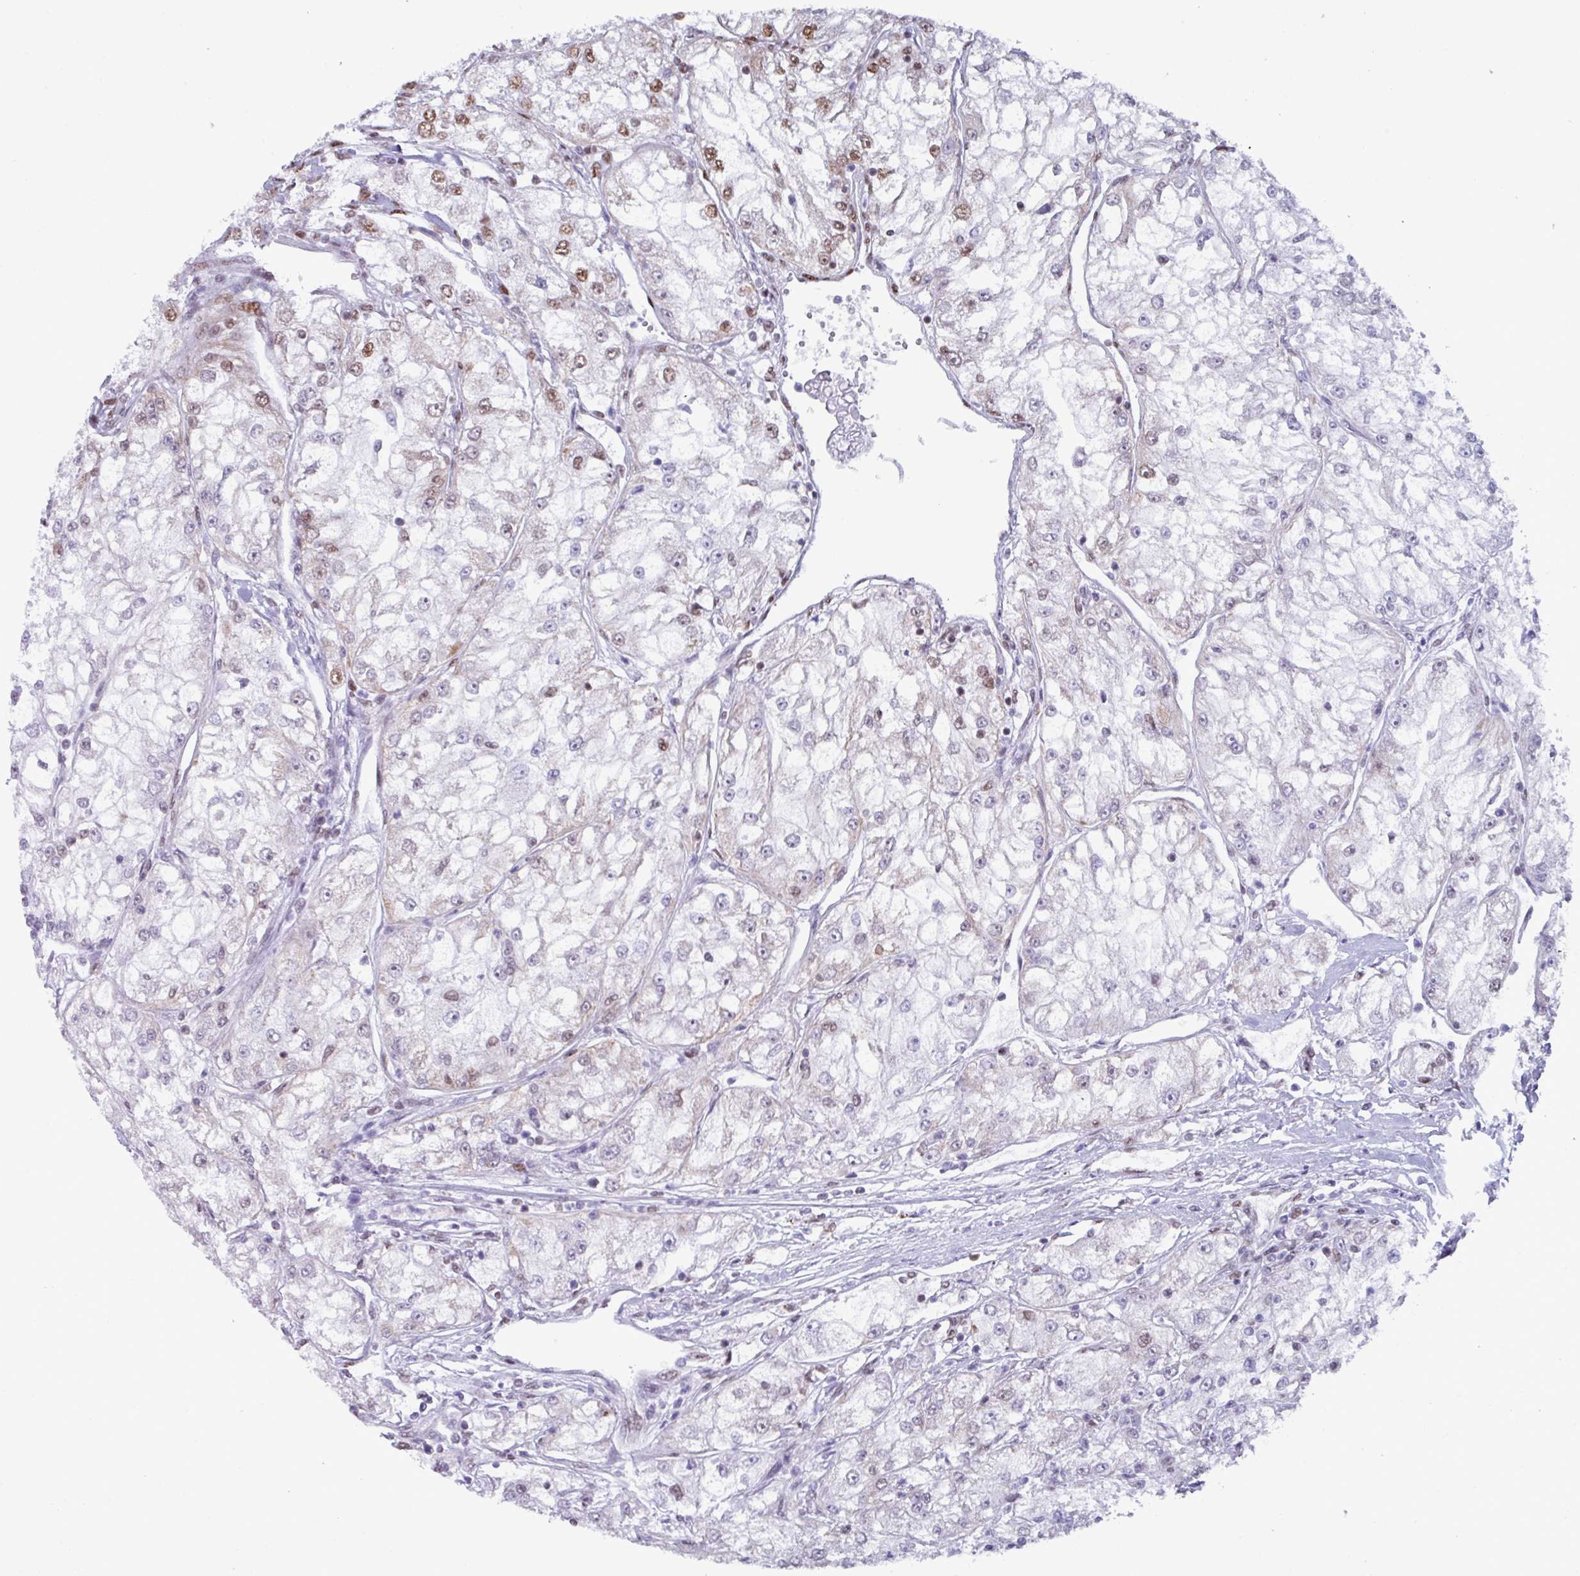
{"staining": {"intensity": "moderate", "quantity": "<25%", "location": "nuclear"}, "tissue": "renal cancer", "cell_type": "Tumor cells", "image_type": "cancer", "snomed": [{"axis": "morphology", "description": "Adenocarcinoma, NOS"}, {"axis": "topography", "description": "Kidney"}], "caption": "IHC of adenocarcinoma (renal) reveals low levels of moderate nuclear staining in approximately <25% of tumor cells. (Brightfield microscopy of DAB IHC at high magnification).", "gene": "PUF60", "patient": {"sex": "female", "age": 72}}